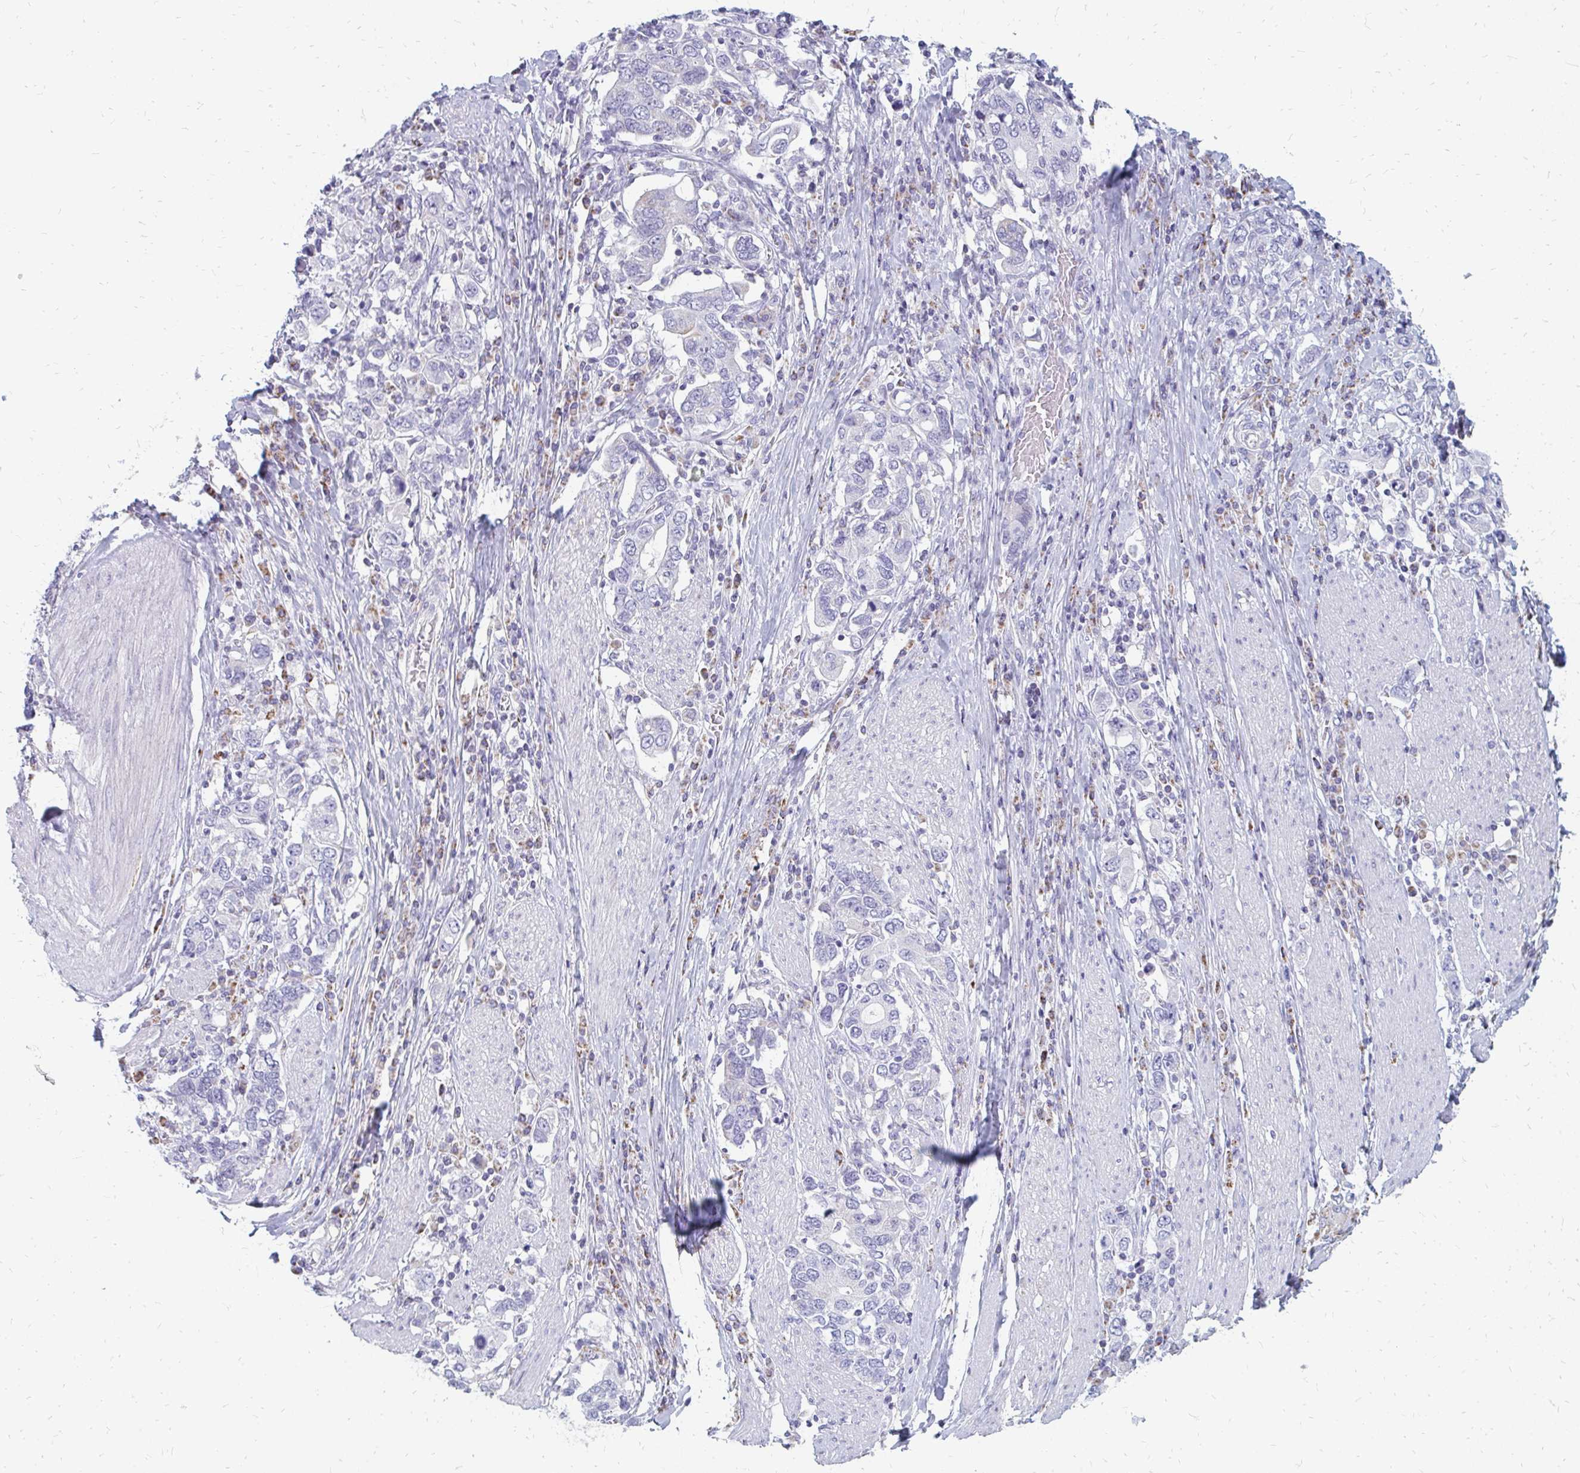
{"staining": {"intensity": "negative", "quantity": "none", "location": "none"}, "tissue": "stomach cancer", "cell_type": "Tumor cells", "image_type": "cancer", "snomed": [{"axis": "morphology", "description": "Adenocarcinoma, NOS"}, {"axis": "topography", "description": "Stomach, upper"}, {"axis": "topography", "description": "Stomach"}], "caption": "Tumor cells show no significant staining in stomach cancer (adenocarcinoma).", "gene": "OR10V1", "patient": {"sex": "male", "age": 62}}